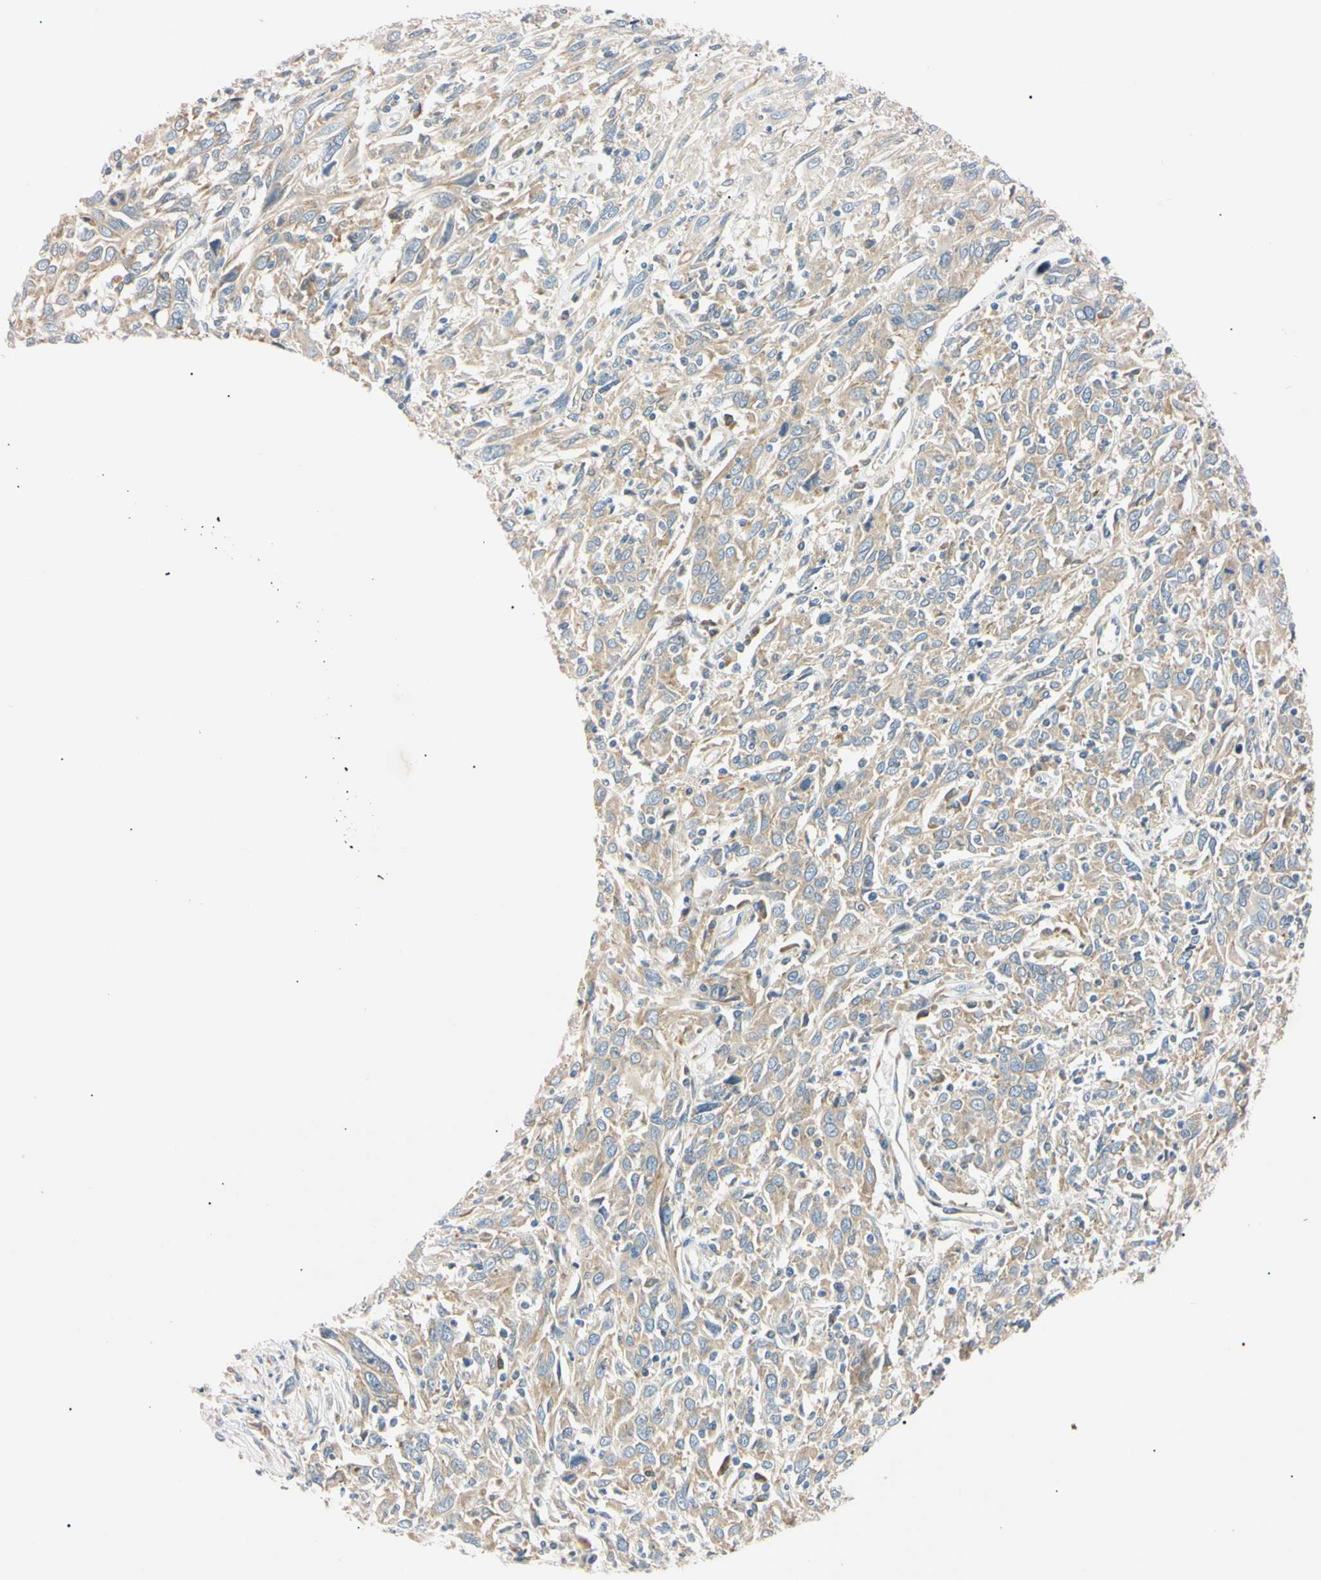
{"staining": {"intensity": "weak", "quantity": ">75%", "location": "cytoplasmic/membranous"}, "tissue": "cervical cancer", "cell_type": "Tumor cells", "image_type": "cancer", "snomed": [{"axis": "morphology", "description": "Squamous cell carcinoma, NOS"}, {"axis": "topography", "description": "Cervix"}], "caption": "About >75% of tumor cells in human cervical cancer (squamous cell carcinoma) reveal weak cytoplasmic/membranous protein positivity as visualized by brown immunohistochemical staining.", "gene": "DNAJB12", "patient": {"sex": "female", "age": 46}}